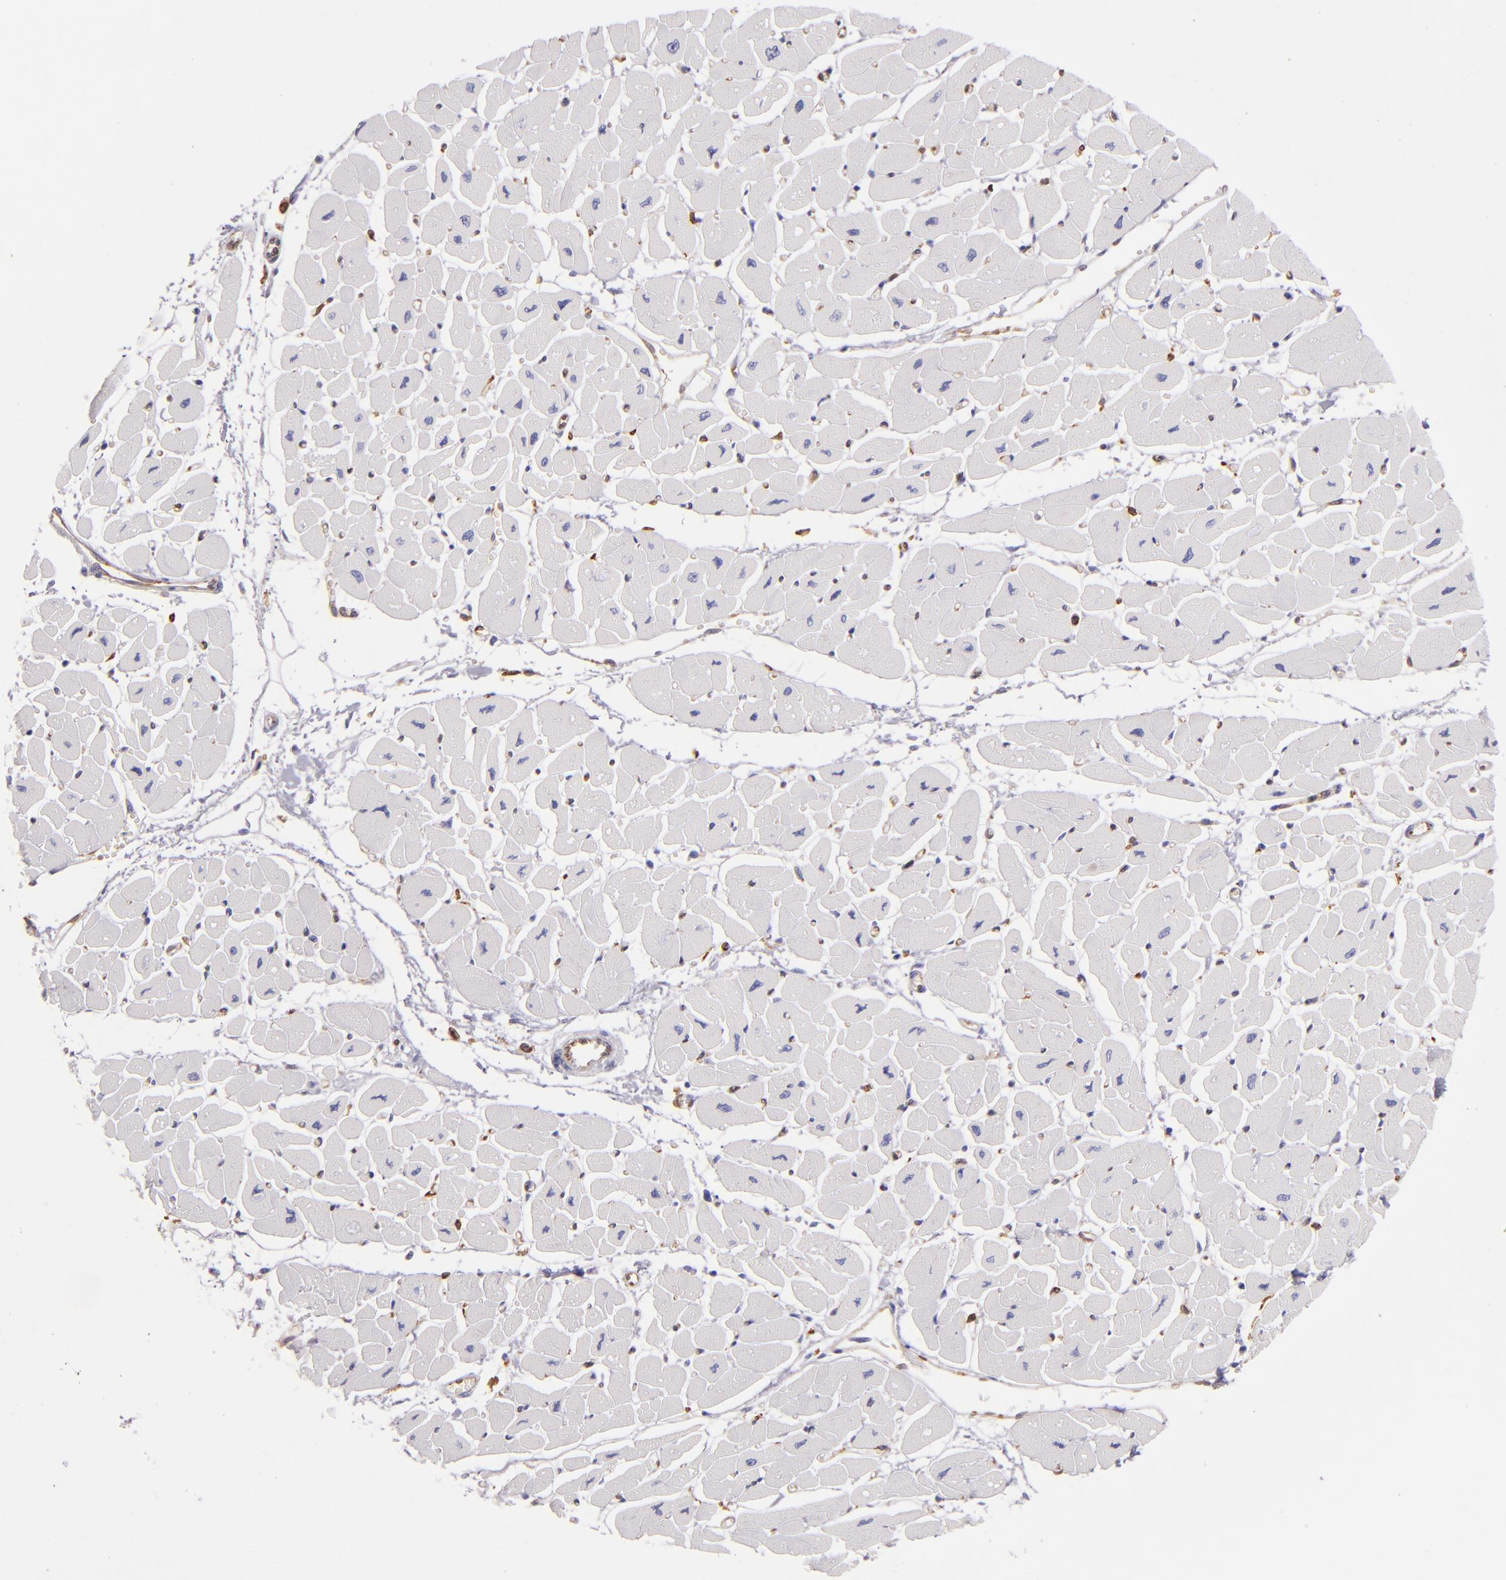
{"staining": {"intensity": "negative", "quantity": "none", "location": "none"}, "tissue": "heart muscle", "cell_type": "Cardiomyocytes", "image_type": "normal", "snomed": [{"axis": "morphology", "description": "Normal tissue, NOS"}, {"axis": "topography", "description": "Heart"}], "caption": "Human heart muscle stained for a protein using immunohistochemistry shows no staining in cardiomyocytes.", "gene": "CD74", "patient": {"sex": "female", "age": 54}}